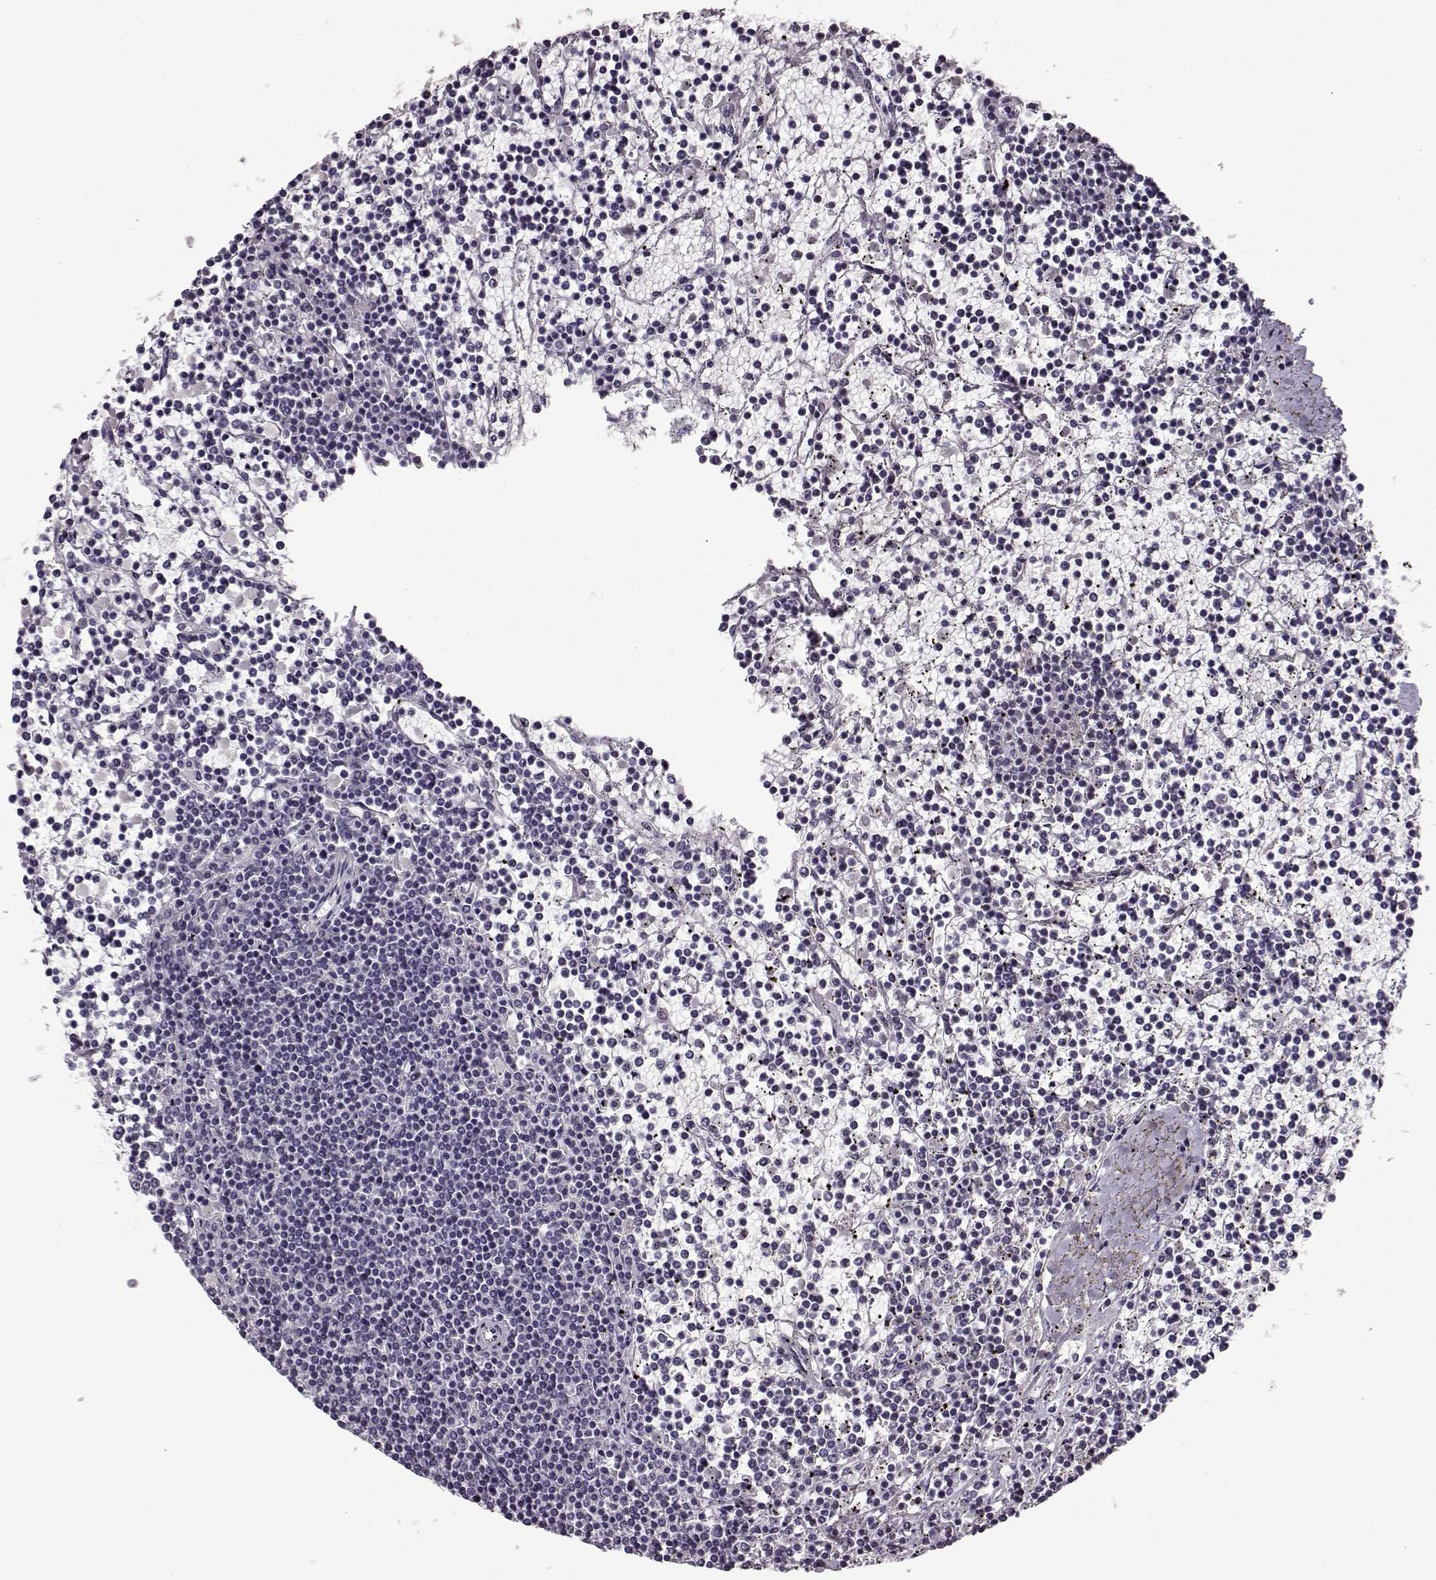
{"staining": {"intensity": "negative", "quantity": "none", "location": "none"}, "tissue": "lymphoma", "cell_type": "Tumor cells", "image_type": "cancer", "snomed": [{"axis": "morphology", "description": "Malignant lymphoma, non-Hodgkin's type, Low grade"}, {"axis": "topography", "description": "Spleen"}], "caption": "High power microscopy micrograph of an immunohistochemistry micrograph of malignant lymphoma, non-Hodgkin's type (low-grade), revealing no significant positivity in tumor cells. The staining is performed using DAB brown chromogen with nuclei counter-stained in using hematoxylin.", "gene": "FSHB", "patient": {"sex": "female", "age": 19}}